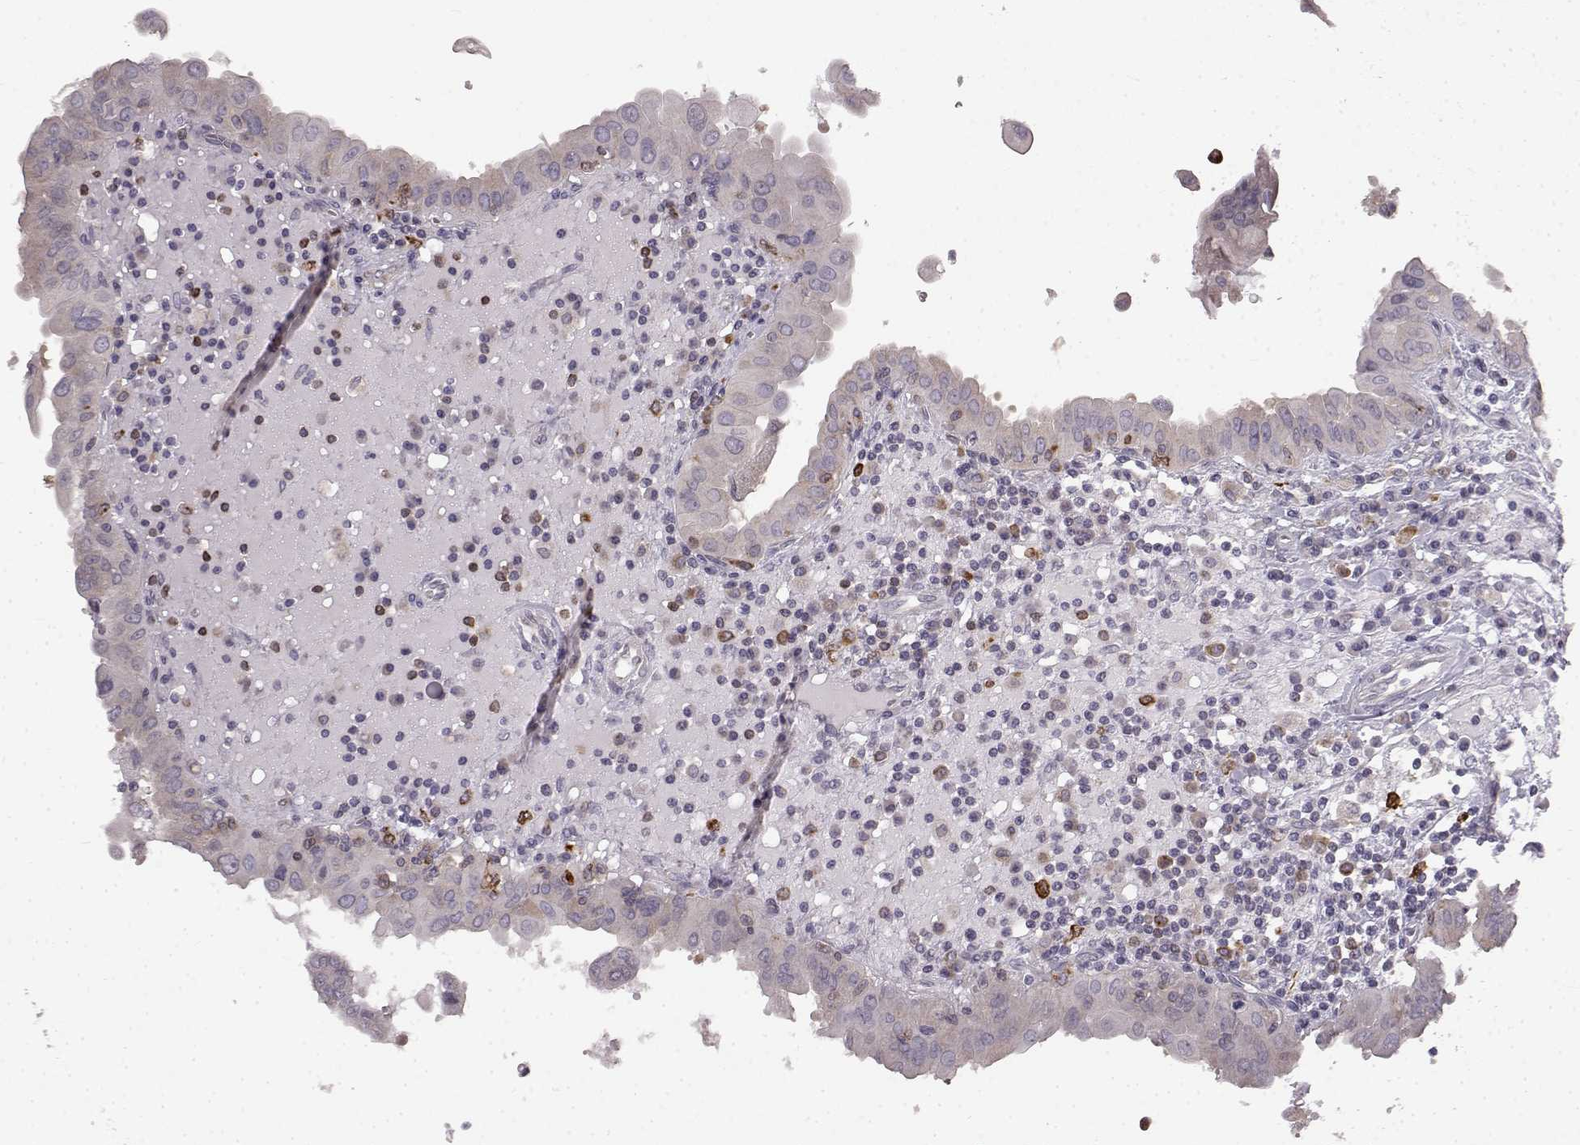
{"staining": {"intensity": "negative", "quantity": "none", "location": "none"}, "tissue": "thyroid cancer", "cell_type": "Tumor cells", "image_type": "cancer", "snomed": [{"axis": "morphology", "description": "Papillary adenocarcinoma, NOS"}, {"axis": "topography", "description": "Thyroid gland"}], "caption": "IHC histopathology image of neoplastic tissue: human thyroid cancer stained with DAB shows no significant protein expression in tumor cells.", "gene": "SPAG17", "patient": {"sex": "female", "age": 37}}